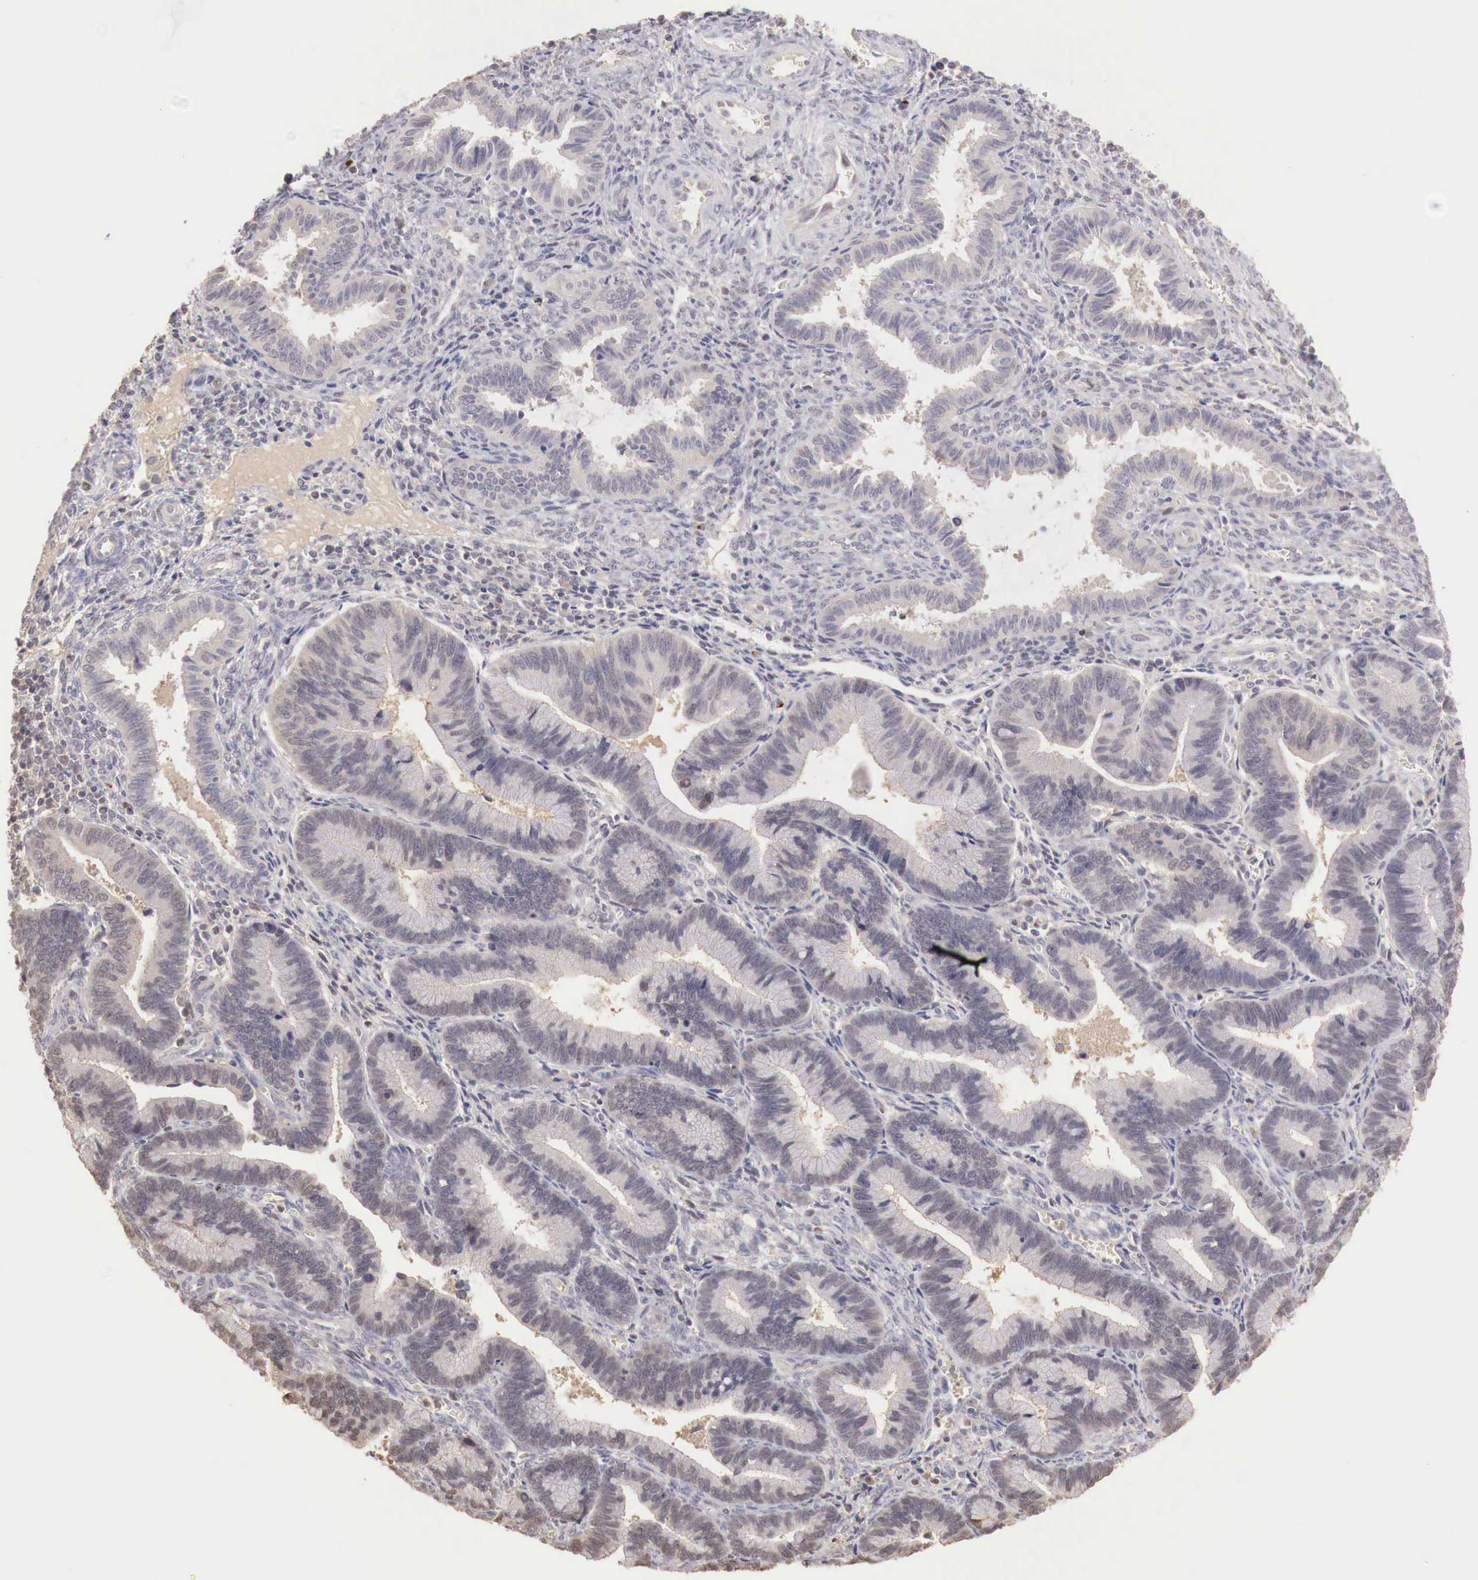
{"staining": {"intensity": "negative", "quantity": "none", "location": "none"}, "tissue": "endometrium", "cell_type": "Cells in endometrial stroma", "image_type": "normal", "snomed": [{"axis": "morphology", "description": "Normal tissue, NOS"}, {"axis": "topography", "description": "Endometrium"}], "caption": "High magnification brightfield microscopy of normal endometrium stained with DAB (3,3'-diaminobenzidine) (brown) and counterstained with hematoxylin (blue): cells in endometrial stroma show no significant staining. (Stains: DAB (3,3'-diaminobenzidine) immunohistochemistry with hematoxylin counter stain, Microscopy: brightfield microscopy at high magnification).", "gene": "TBC1D9", "patient": {"sex": "female", "age": 36}}